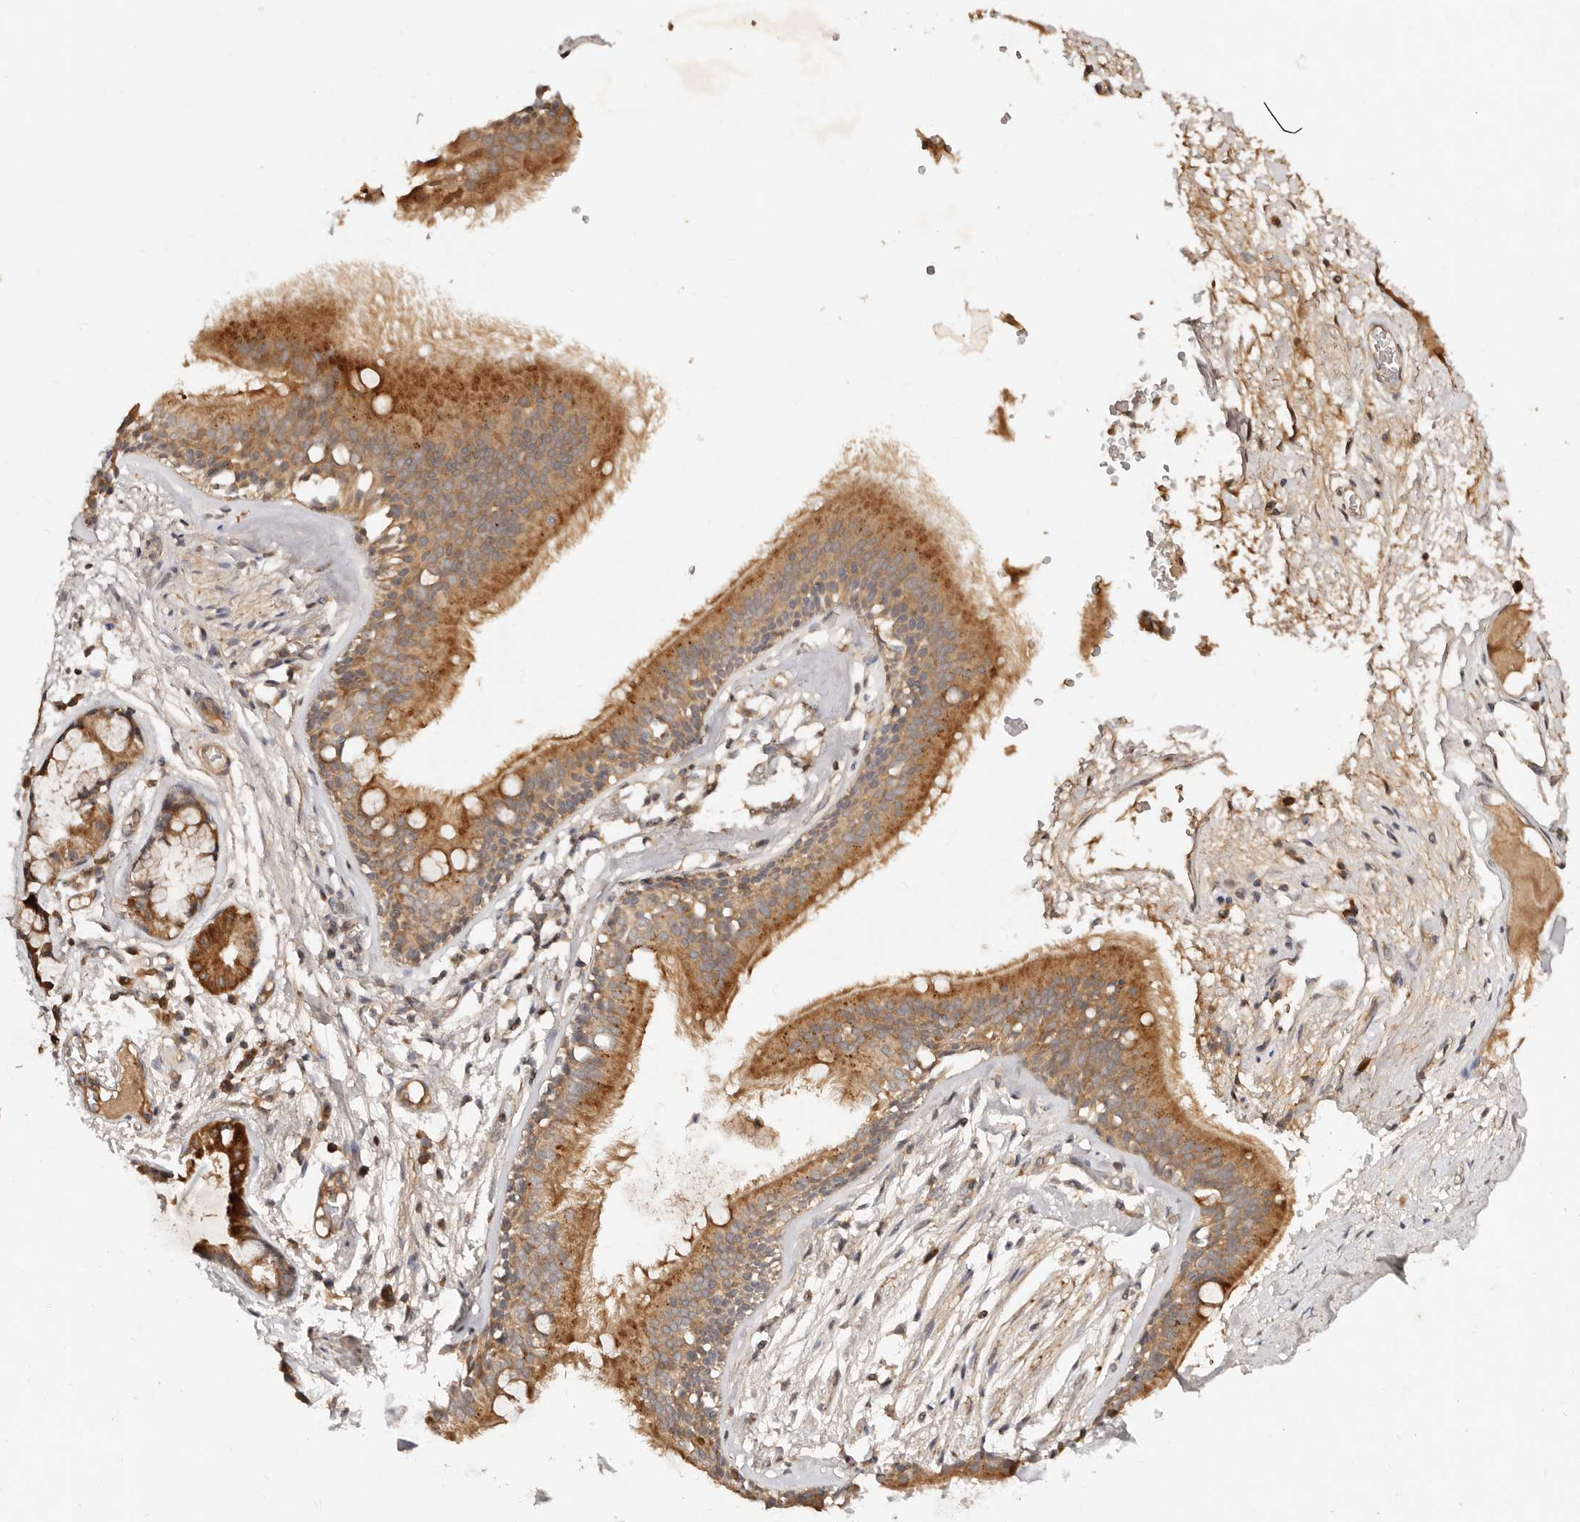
{"staining": {"intensity": "moderate", "quantity": "25%-75%", "location": "cytoplasmic/membranous"}, "tissue": "adipose tissue", "cell_type": "Adipocytes", "image_type": "normal", "snomed": [{"axis": "morphology", "description": "Normal tissue, NOS"}, {"axis": "topography", "description": "Cartilage tissue"}], "caption": "Immunohistochemistry photomicrograph of unremarkable adipose tissue: adipose tissue stained using immunohistochemistry displays medium levels of moderate protein expression localized specifically in the cytoplasmic/membranous of adipocytes, appearing as a cytoplasmic/membranous brown color.", "gene": "DENND11", "patient": {"sex": "female", "age": 63}}